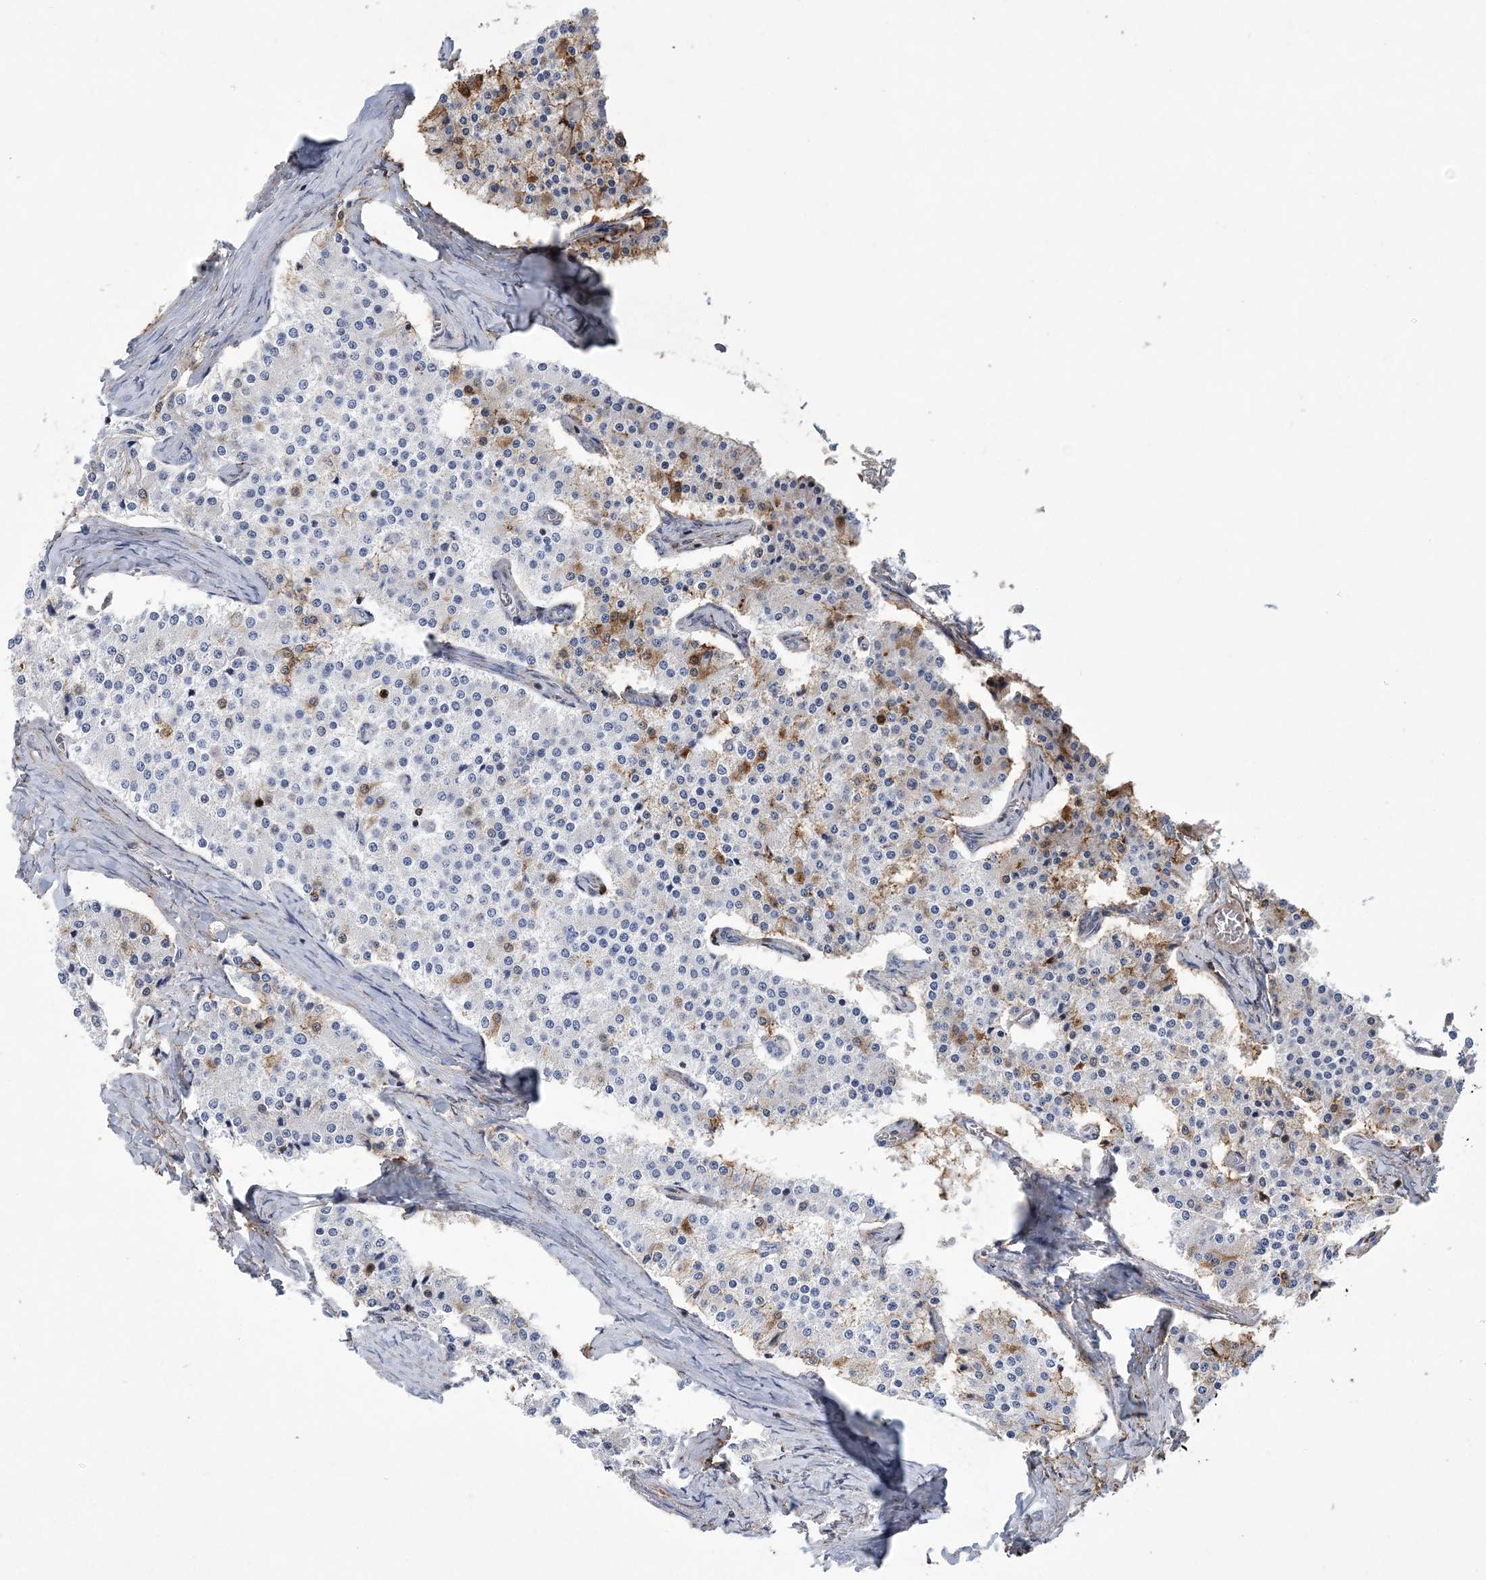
{"staining": {"intensity": "moderate", "quantity": "<25%", "location": "cytoplasmic/membranous"}, "tissue": "carcinoid", "cell_type": "Tumor cells", "image_type": "cancer", "snomed": [{"axis": "morphology", "description": "Carcinoid, malignant, NOS"}, {"axis": "topography", "description": "Colon"}], "caption": "Brown immunohistochemical staining in human carcinoid reveals moderate cytoplasmic/membranous staining in approximately <25% of tumor cells. Nuclei are stained in blue.", "gene": "ARSJ", "patient": {"sex": "female", "age": 52}}